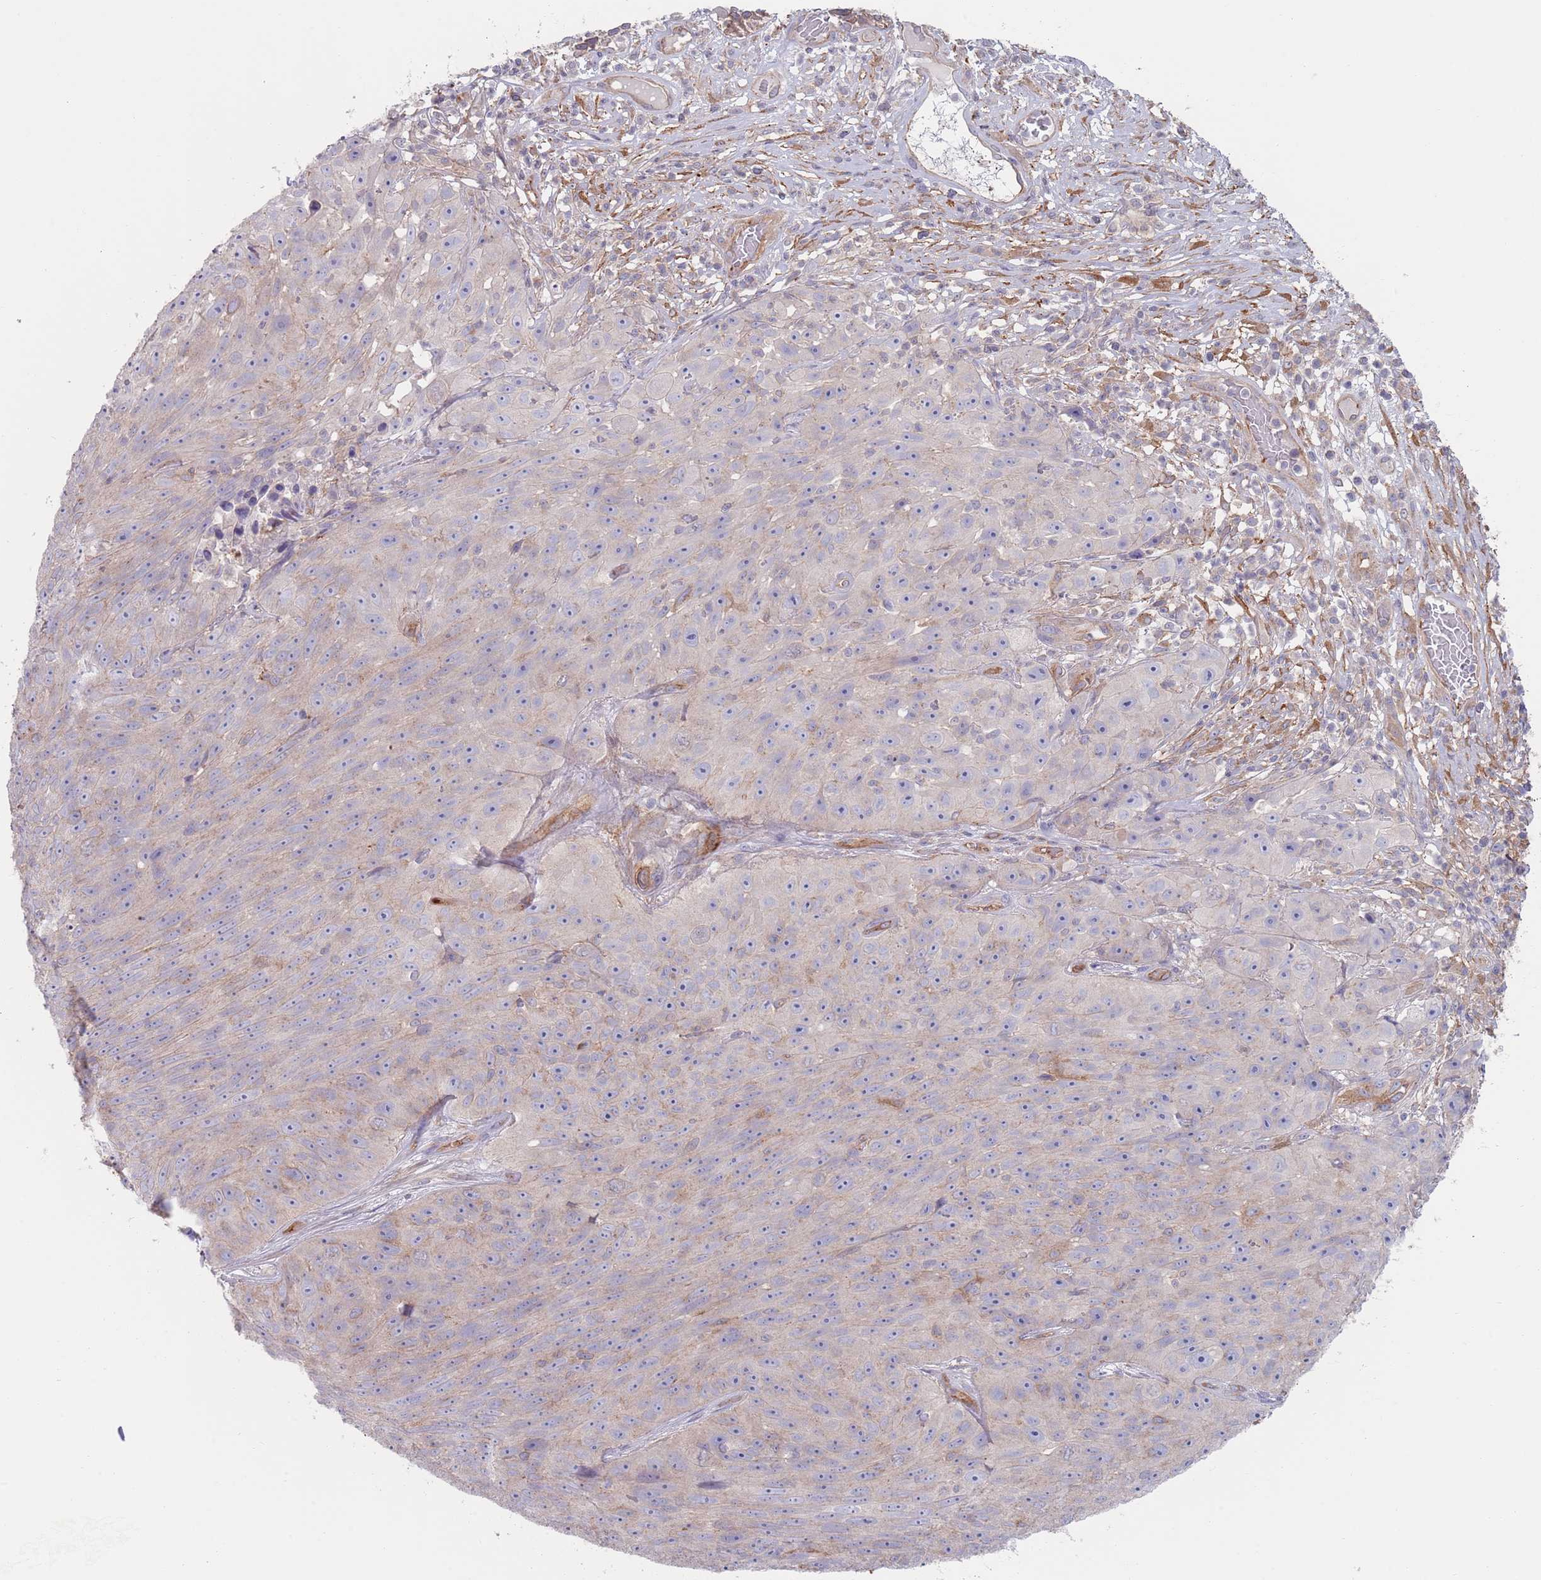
{"staining": {"intensity": "negative", "quantity": "none", "location": "none"}, "tissue": "skin cancer", "cell_type": "Tumor cells", "image_type": "cancer", "snomed": [{"axis": "morphology", "description": "Squamous cell carcinoma, NOS"}, {"axis": "topography", "description": "Skin"}], "caption": "The image reveals no significant expression in tumor cells of squamous cell carcinoma (skin).", "gene": "APPL2", "patient": {"sex": "female", "age": 87}}